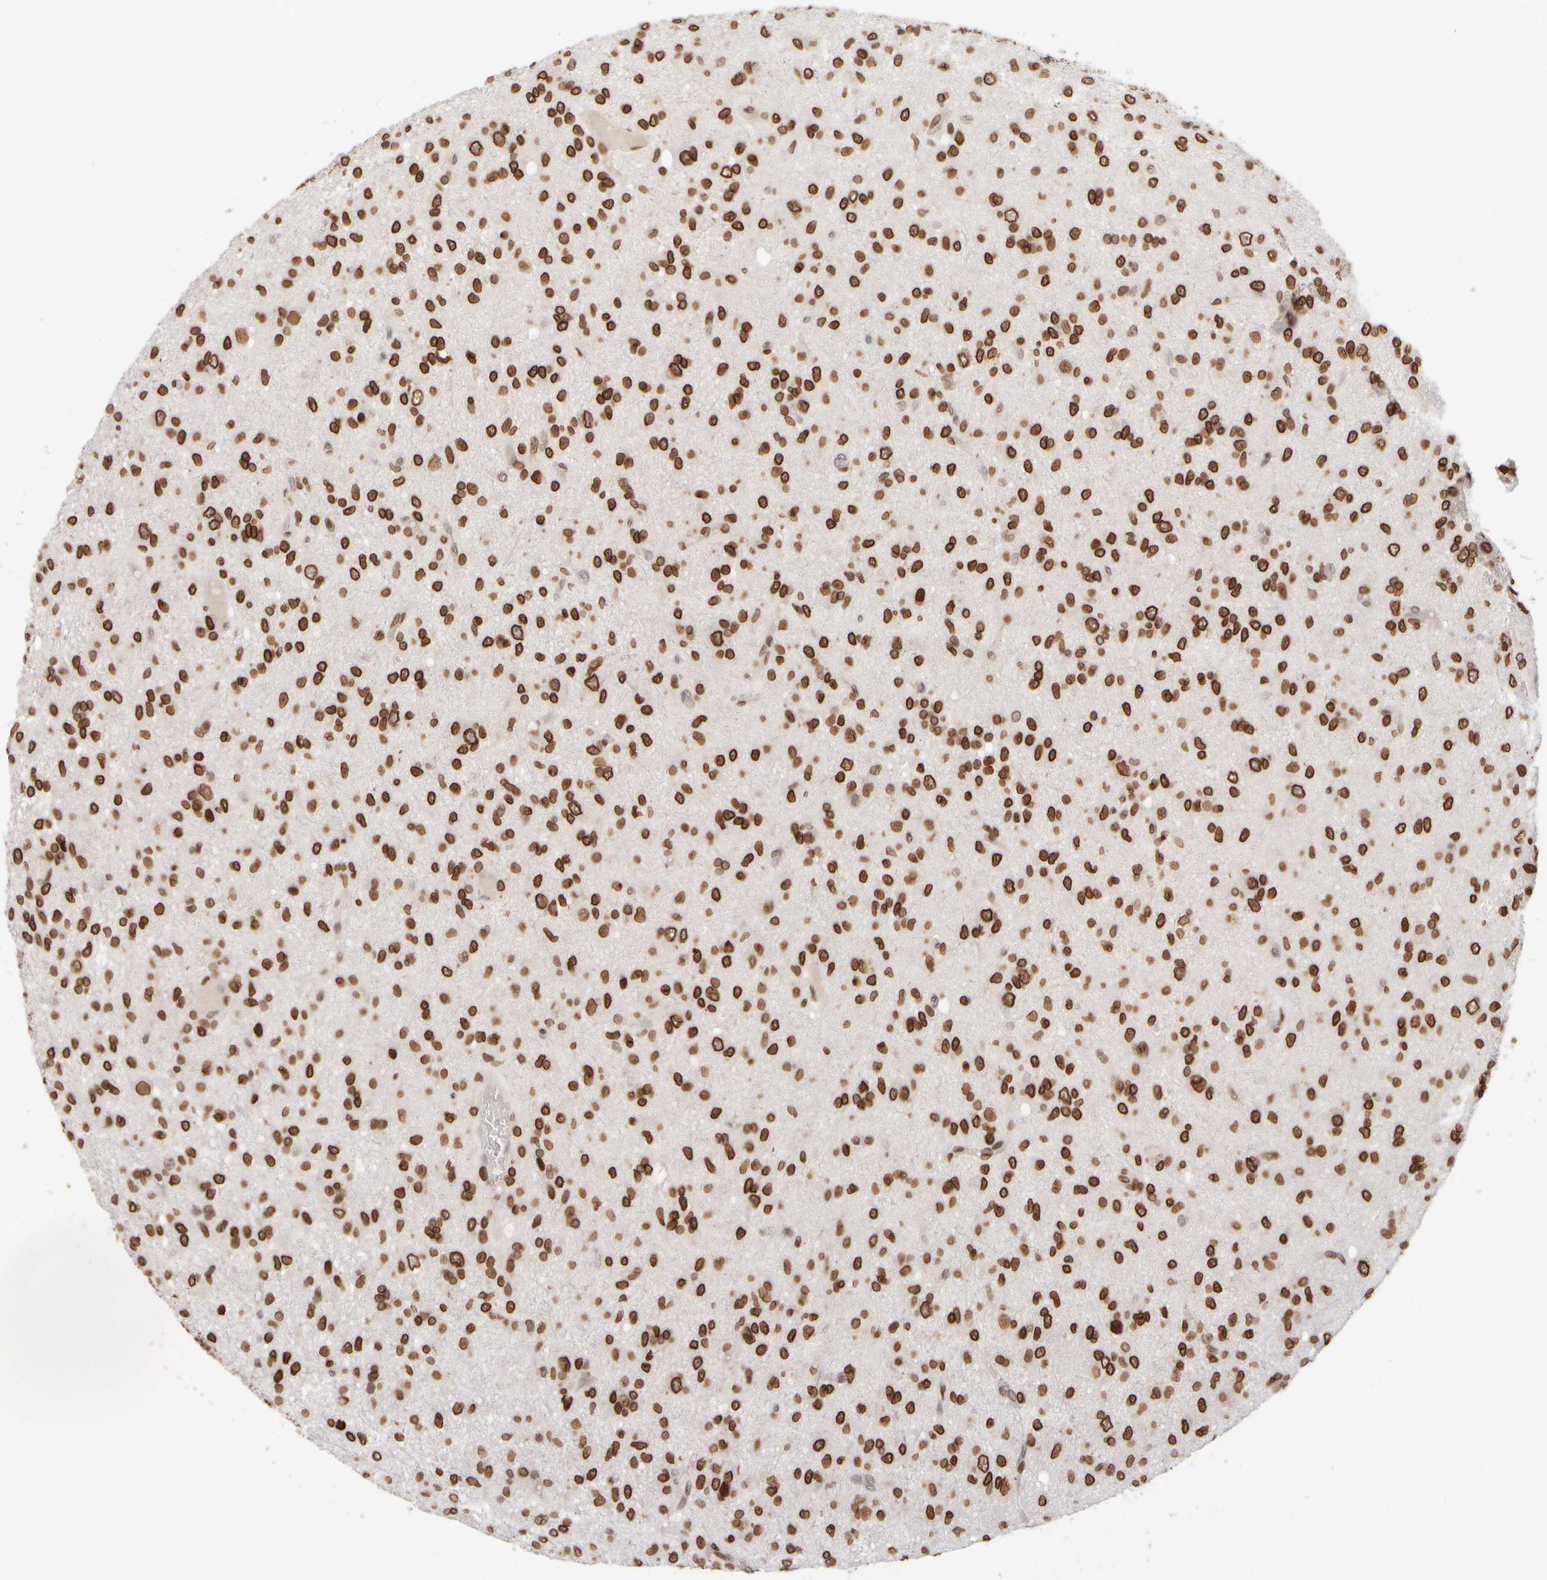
{"staining": {"intensity": "strong", "quantity": ">75%", "location": "cytoplasmic/membranous,nuclear"}, "tissue": "glioma", "cell_type": "Tumor cells", "image_type": "cancer", "snomed": [{"axis": "morphology", "description": "Glioma, malignant, High grade"}, {"axis": "topography", "description": "Brain"}], "caption": "This is a micrograph of immunohistochemistry (IHC) staining of glioma, which shows strong staining in the cytoplasmic/membranous and nuclear of tumor cells.", "gene": "ZC3HC1", "patient": {"sex": "female", "age": 59}}